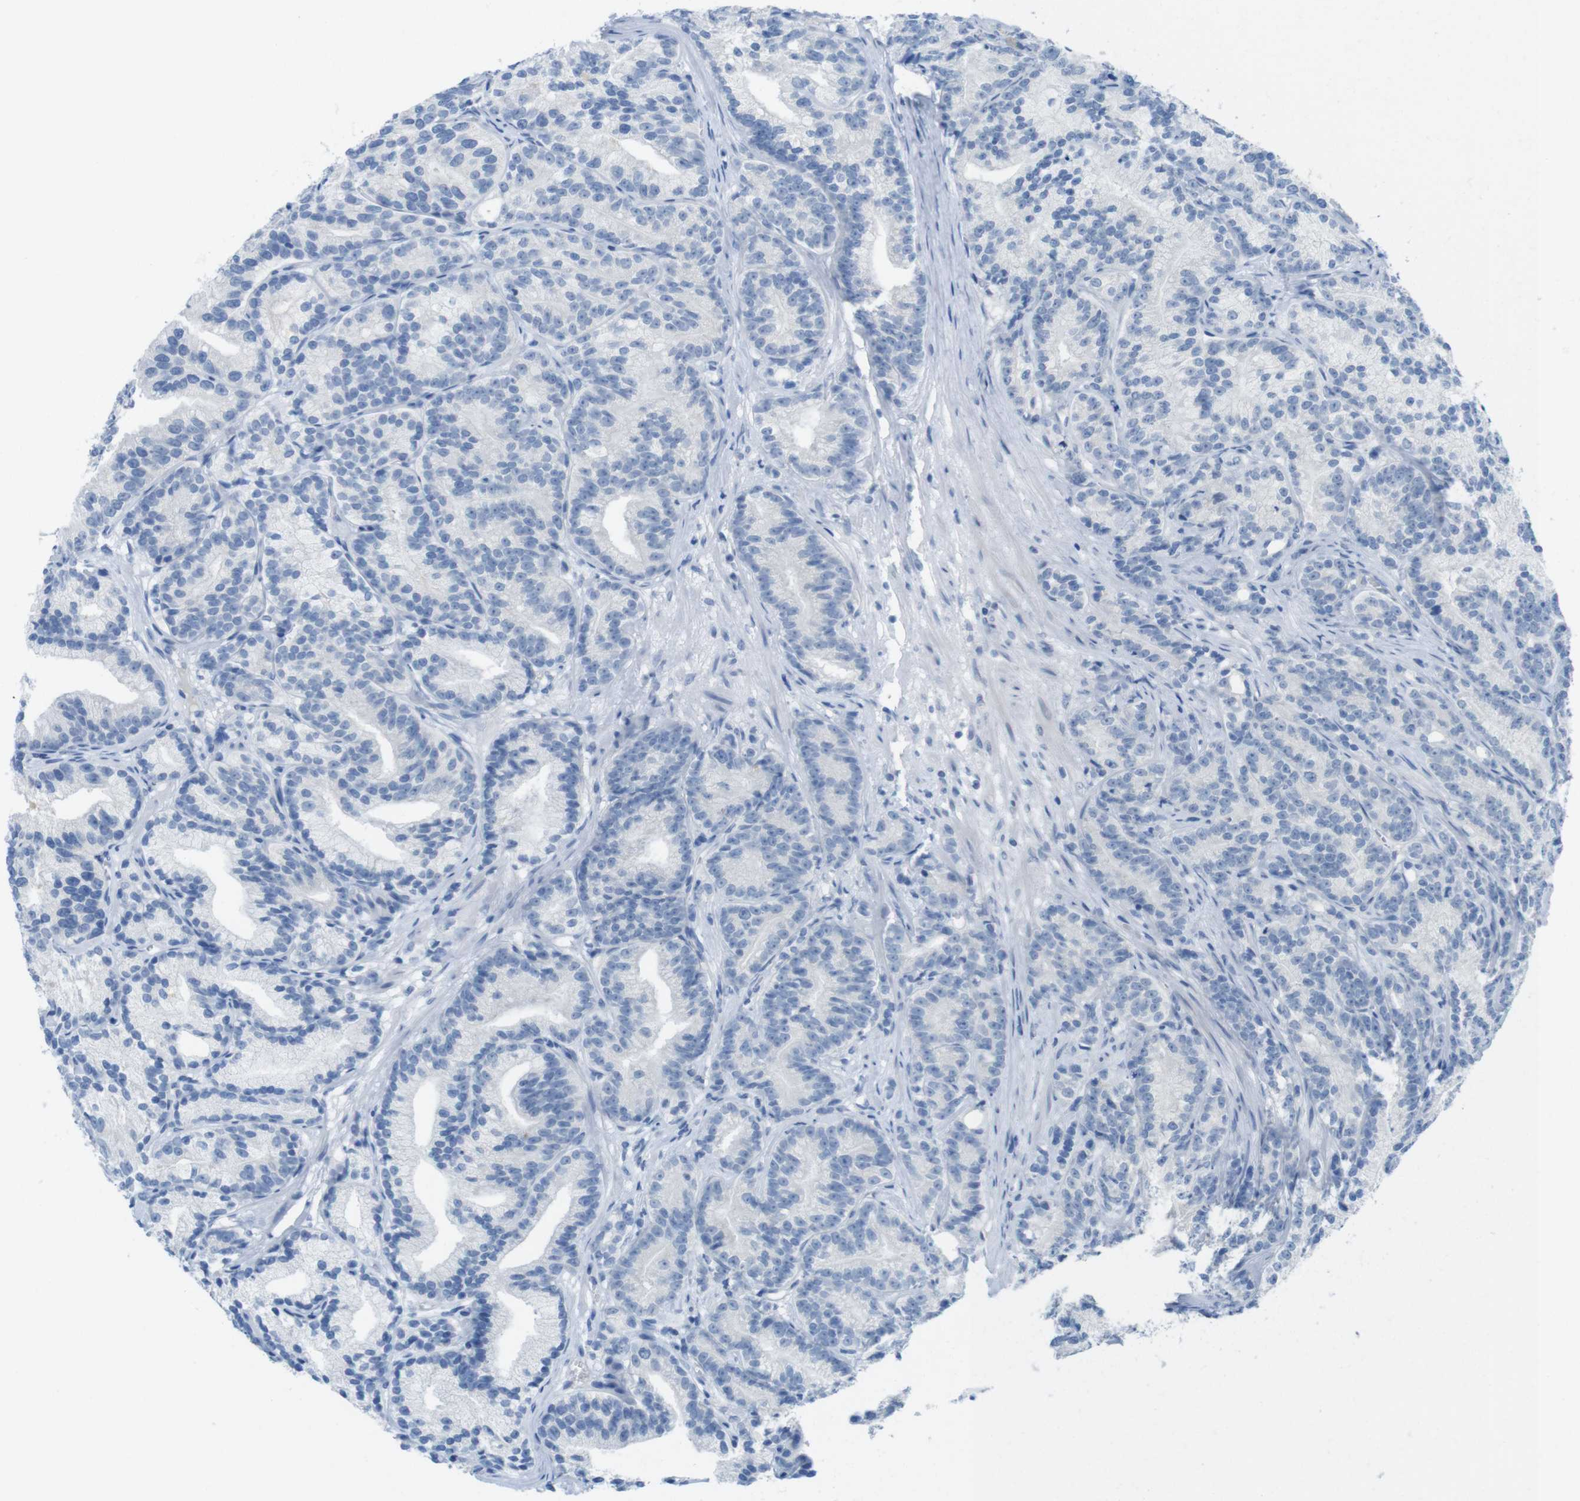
{"staining": {"intensity": "negative", "quantity": "none", "location": "none"}, "tissue": "prostate cancer", "cell_type": "Tumor cells", "image_type": "cancer", "snomed": [{"axis": "morphology", "description": "Adenocarcinoma, Low grade"}, {"axis": "topography", "description": "Prostate"}], "caption": "Immunohistochemical staining of low-grade adenocarcinoma (prostate) displays no significant positivity in tumor cells.", "gene": "OPN1SW", "patient": {"sex": "male", "age": 89}}